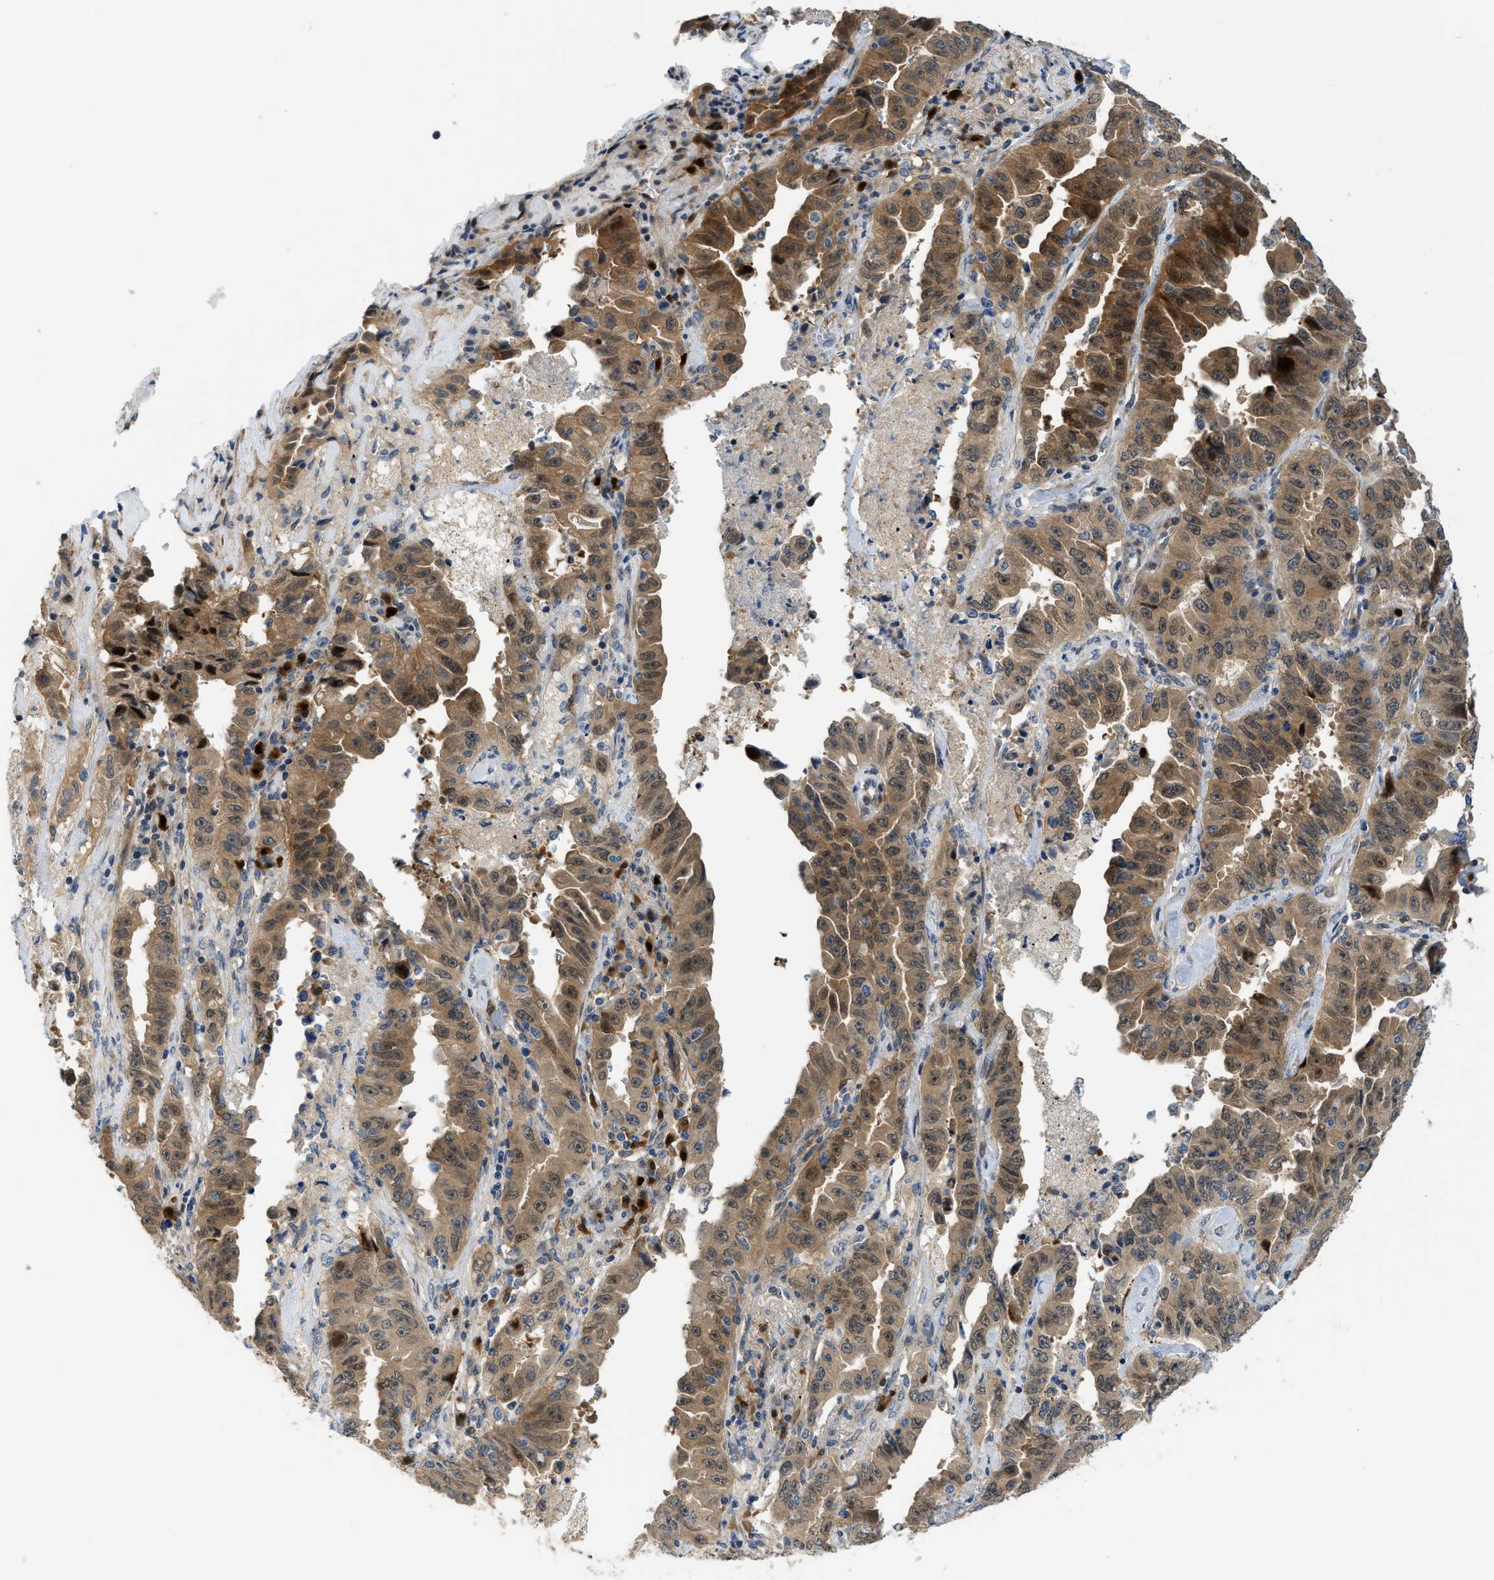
{"staining": {"intensity": "moderate", "quantity": ">75%", "location": "cytoplasmic/membranous"}, "tissue": "lung cancer", "cell_type": "Tumor cells", "image_type": "cancer", "snomed": [{"axis": "morphology", "description": "Adenocarcinoma, NOS"}, {"axis": "topography", "description": "Lung"}], "caption": "Immunohistochemical staining of human adenocarcinoma (lung) displays medium levels of moderate cytoplasmic/membranous positivity in approximately >75% of tumor cells.", "gene": "TRAK2", "patient": {"sex": "female", "age": 51}}